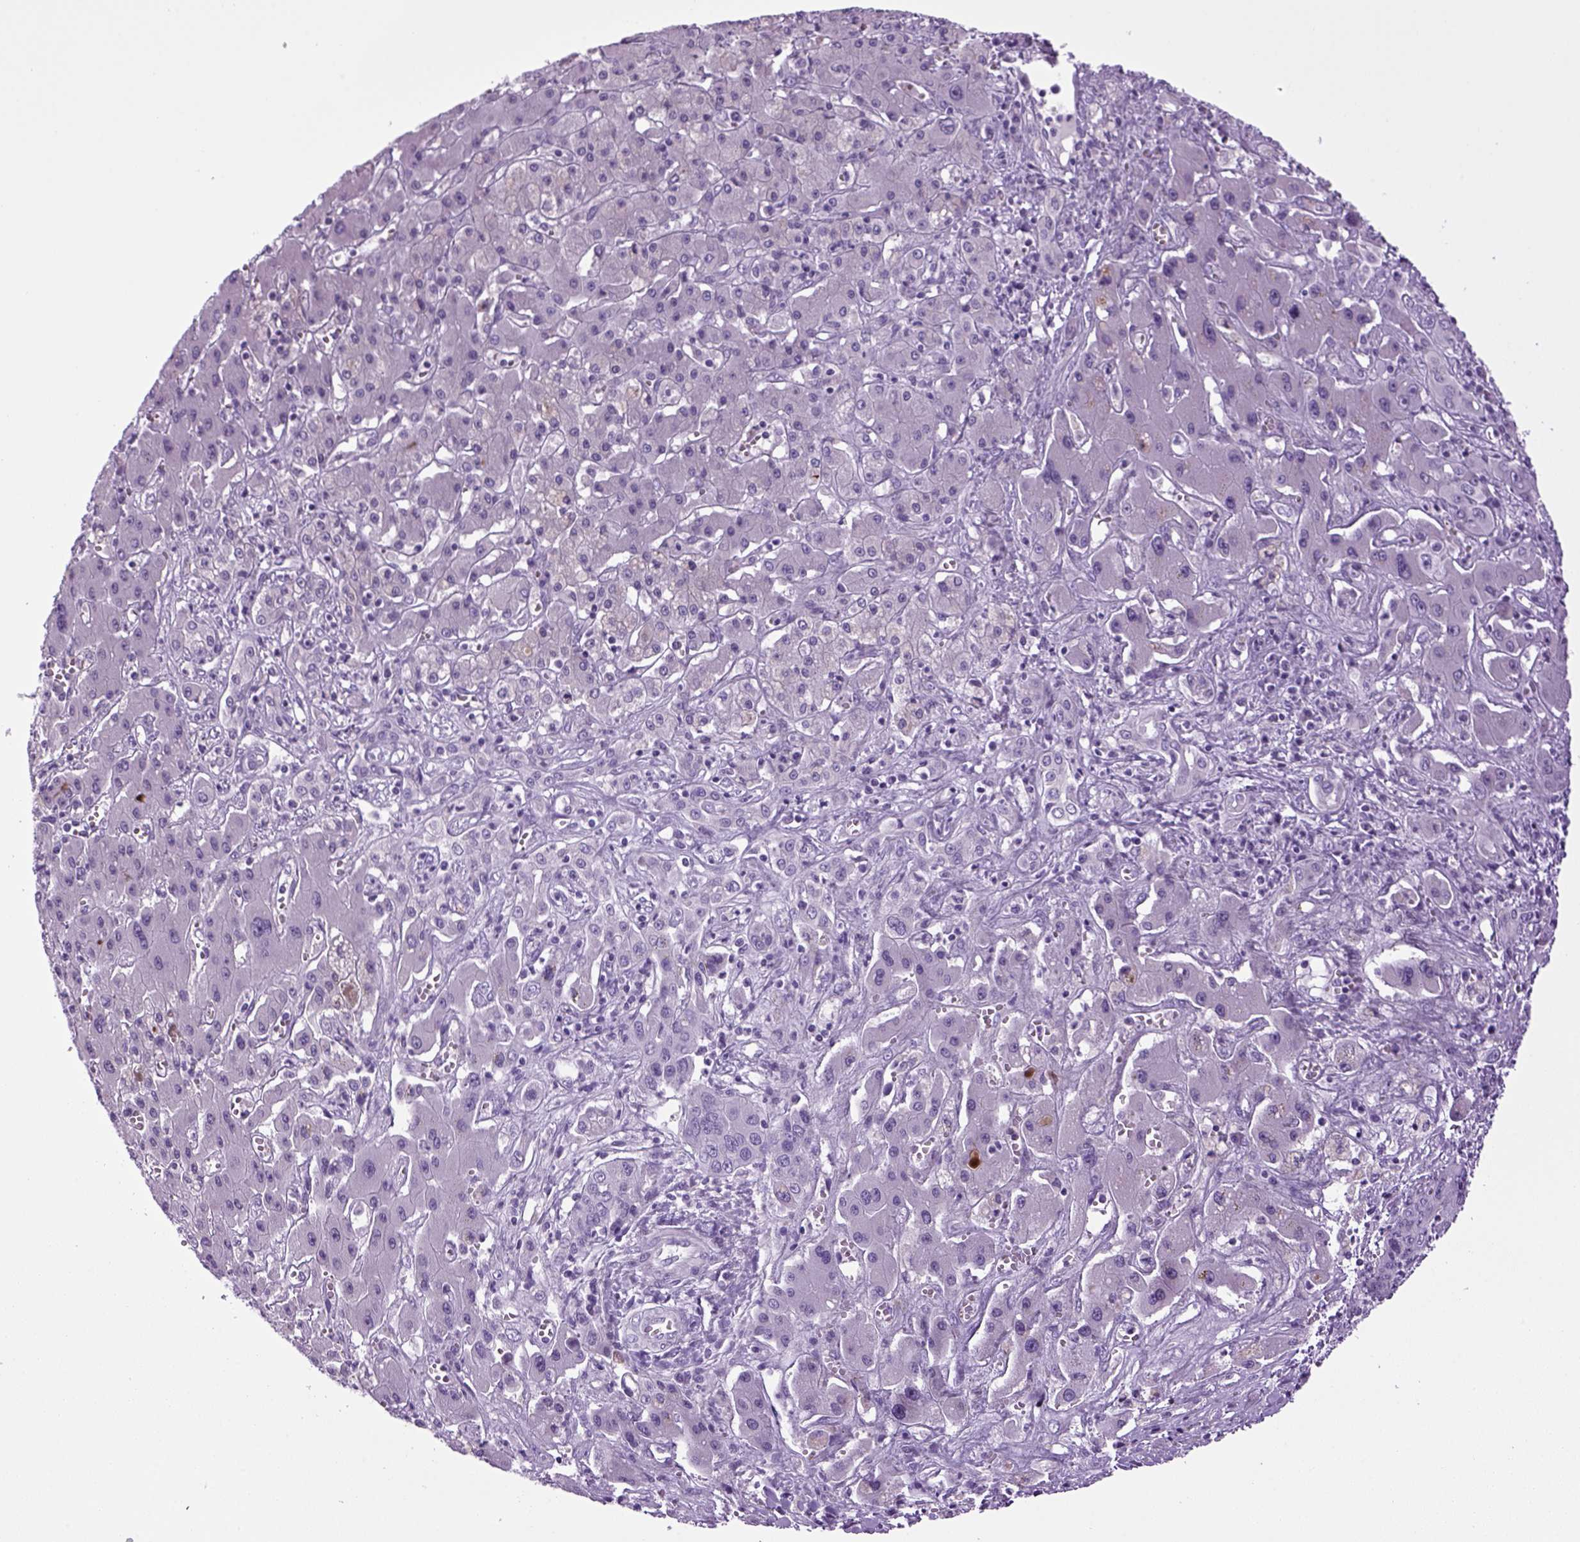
{"staining": {"intensity": "negative", "quantity": "none", "location": "none"}, "tissue": "liver cancer", "cell_type": "Tumor cells", "image_type": "cancer", "snomed": [{"axis": "morphology", "description": "Cholangiocarcinoma"}, {"axis": "topography", "description": "Liver"}], "caption": "An immunohistochemistry photomicrograph of liver cancer (cholangiocarcinoma) is shown. There is no staining in tumor cells of liver cancer (cholangiocarcinoma).", "gene": "HMCN2", "patient": {"sex": "male", "age": 67}}